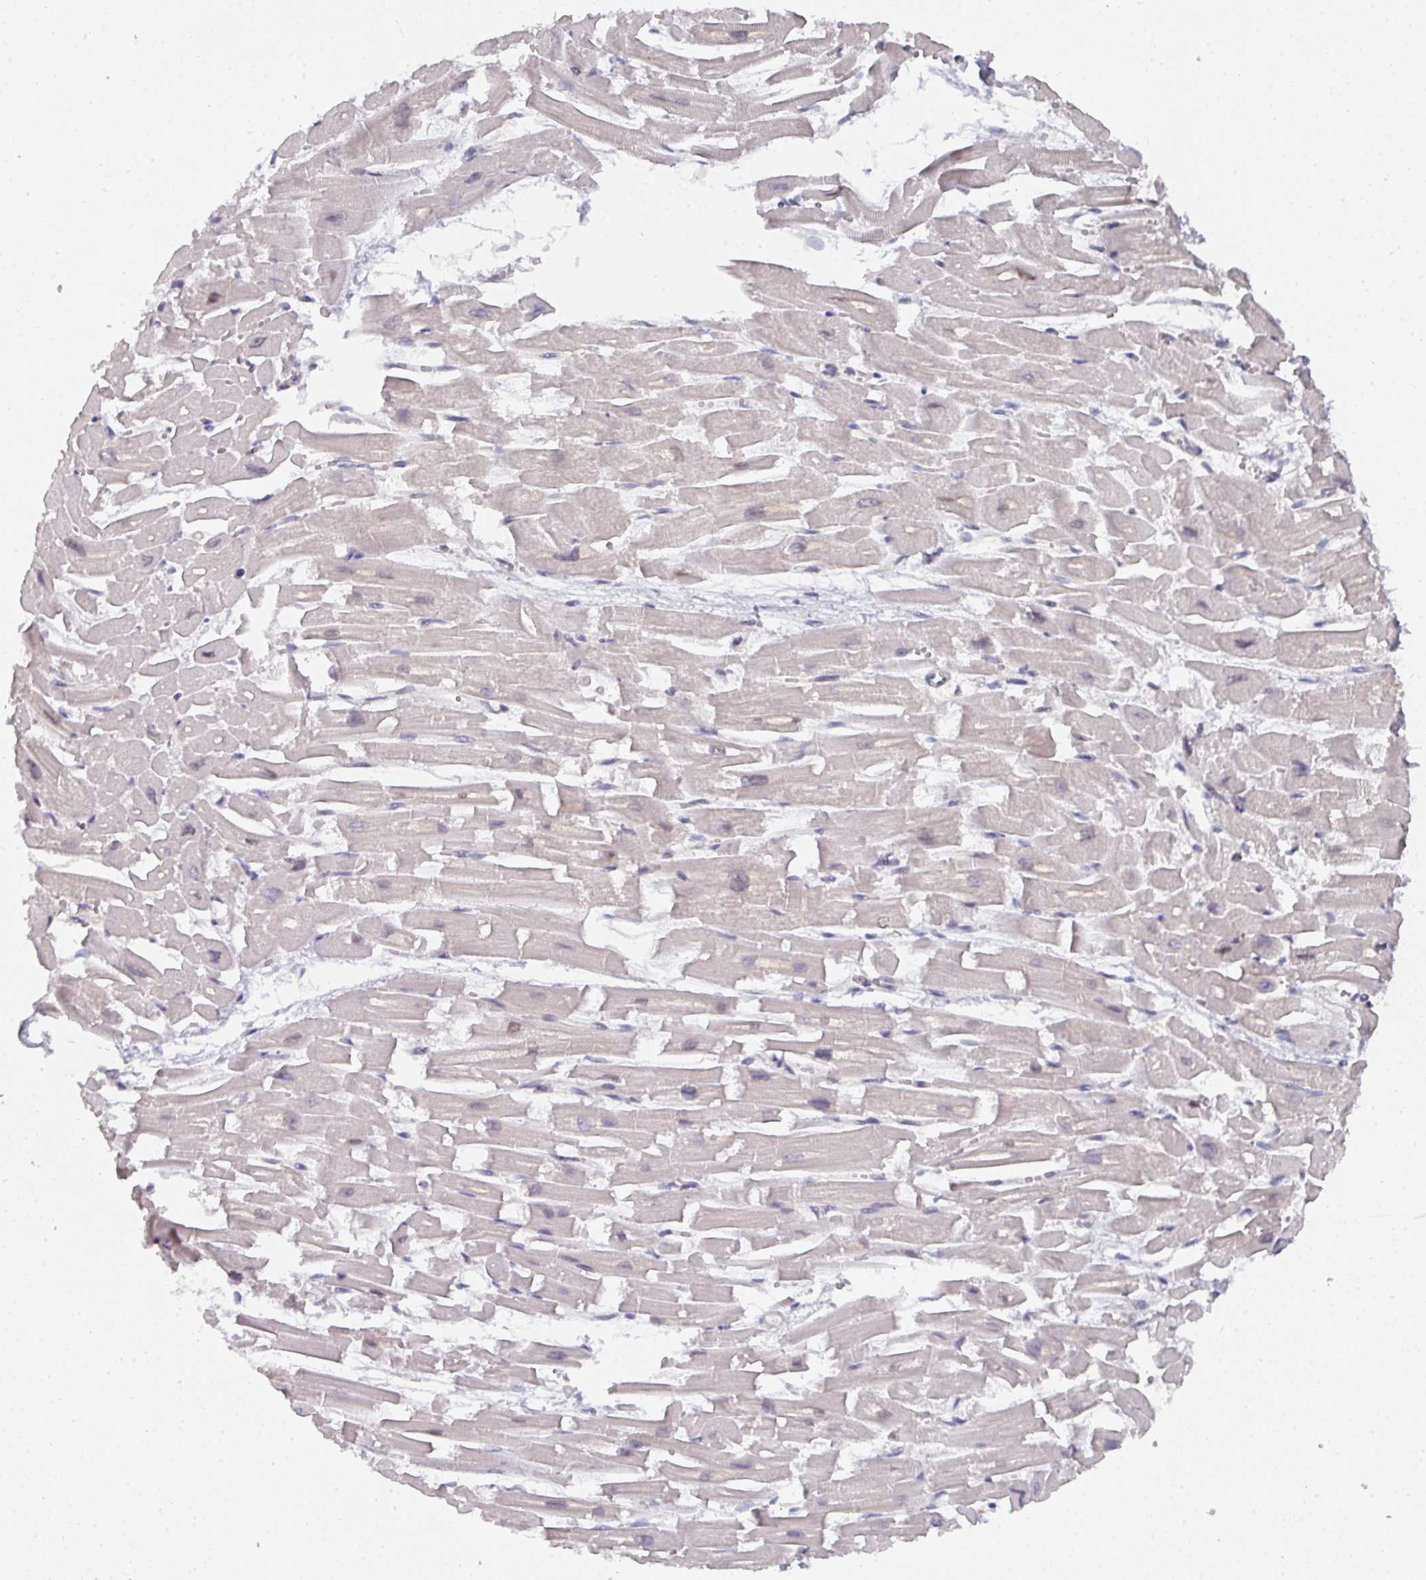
{"staining": {"intensity": "moderate", "quantity": "<25%", "location": "nuclear"}, "tissue": "heart muscle", "cell_type": "Cardiomyocytes", "image_type": "normal", "snomed": [{"axis": "morphology", "description": "Normal tissue, NOS"}, {"axis": "topography", "description": "Heart"}], "caption": "Cardiomyocytes reveal low levels of moderate nuclear positivity in approximately <25% of cells in benign heart muscle.", "gene": "C18orf25", "patient": {"sex": "male", "age": 54}}